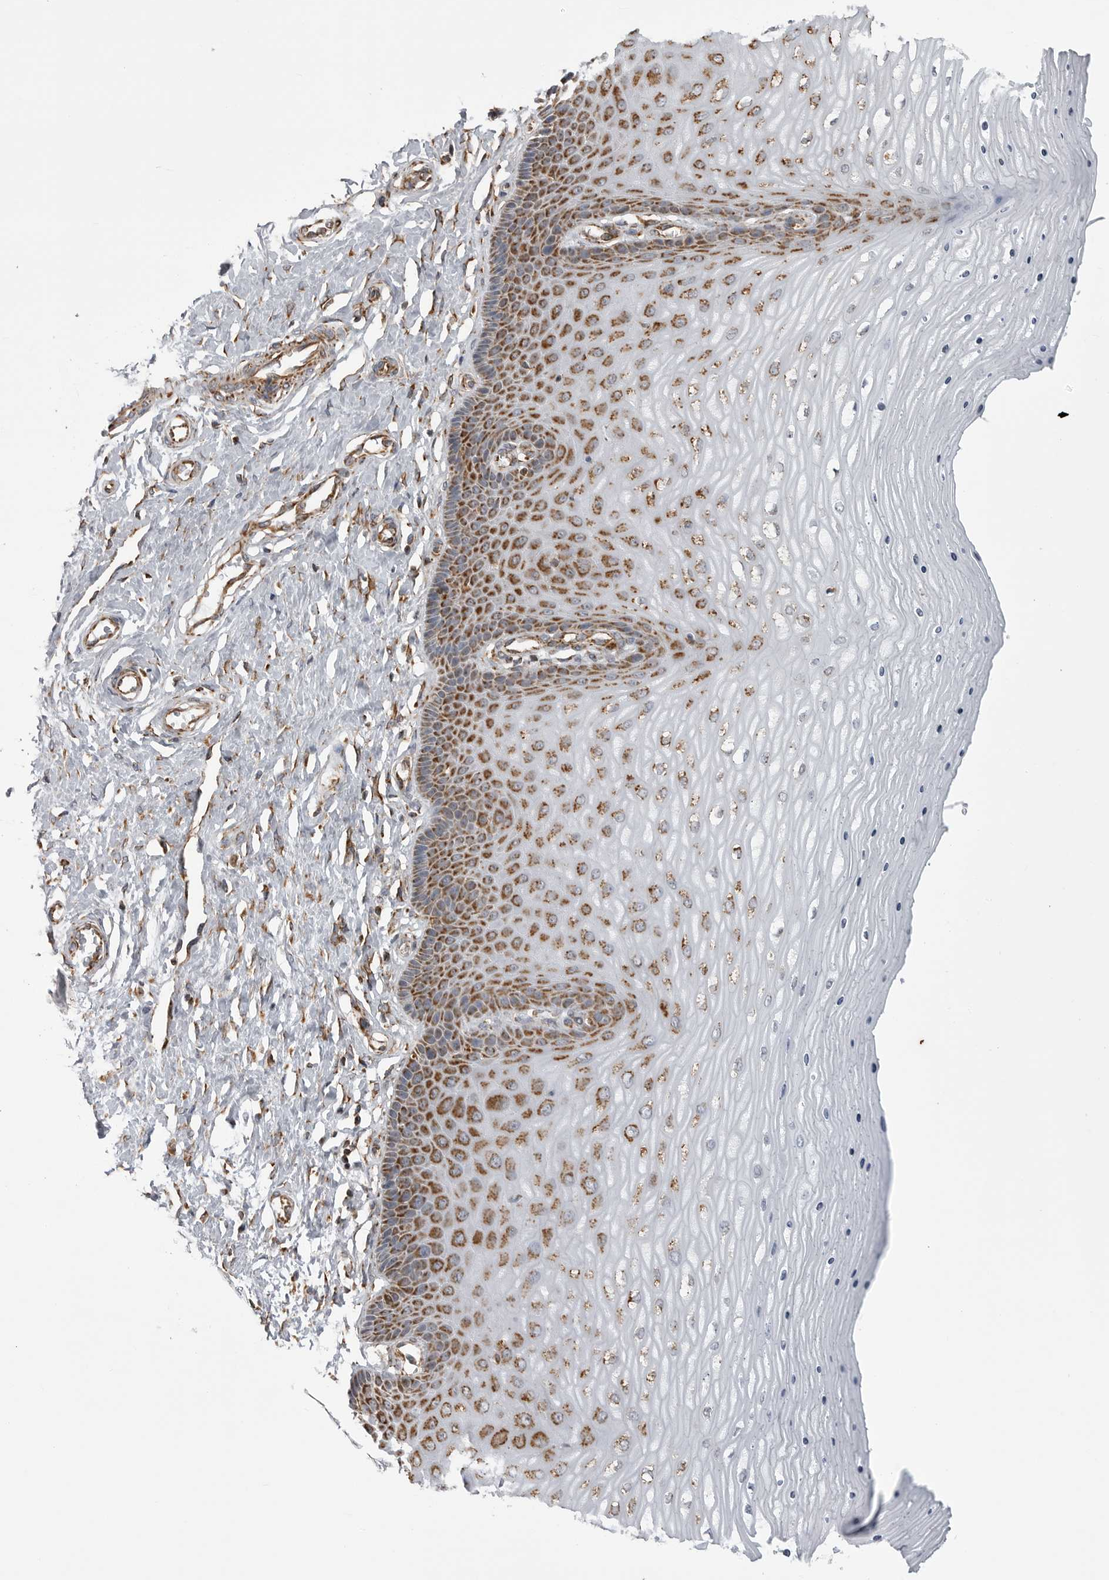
{"staining": {"intensity": "weak", "quantity": ">75%", "location": "cytoplasmic/membranous"}, "tissue": "cervix", "cell_type": "Glandular cells", "image_type": "normal", "snomed": [{"axis": "morphology", "description": "Normal tissue, NOS"}, {"axis": "topography", "description": "Cervix"}], "caption": "Immunohistochemical staining of benign human cervix reveals >75% levels of weak cytoplasmic/membranous protein staining in about >75% of glandular cells.", "gene": "FH", "patient": {"sex": "female", "age": 55}}